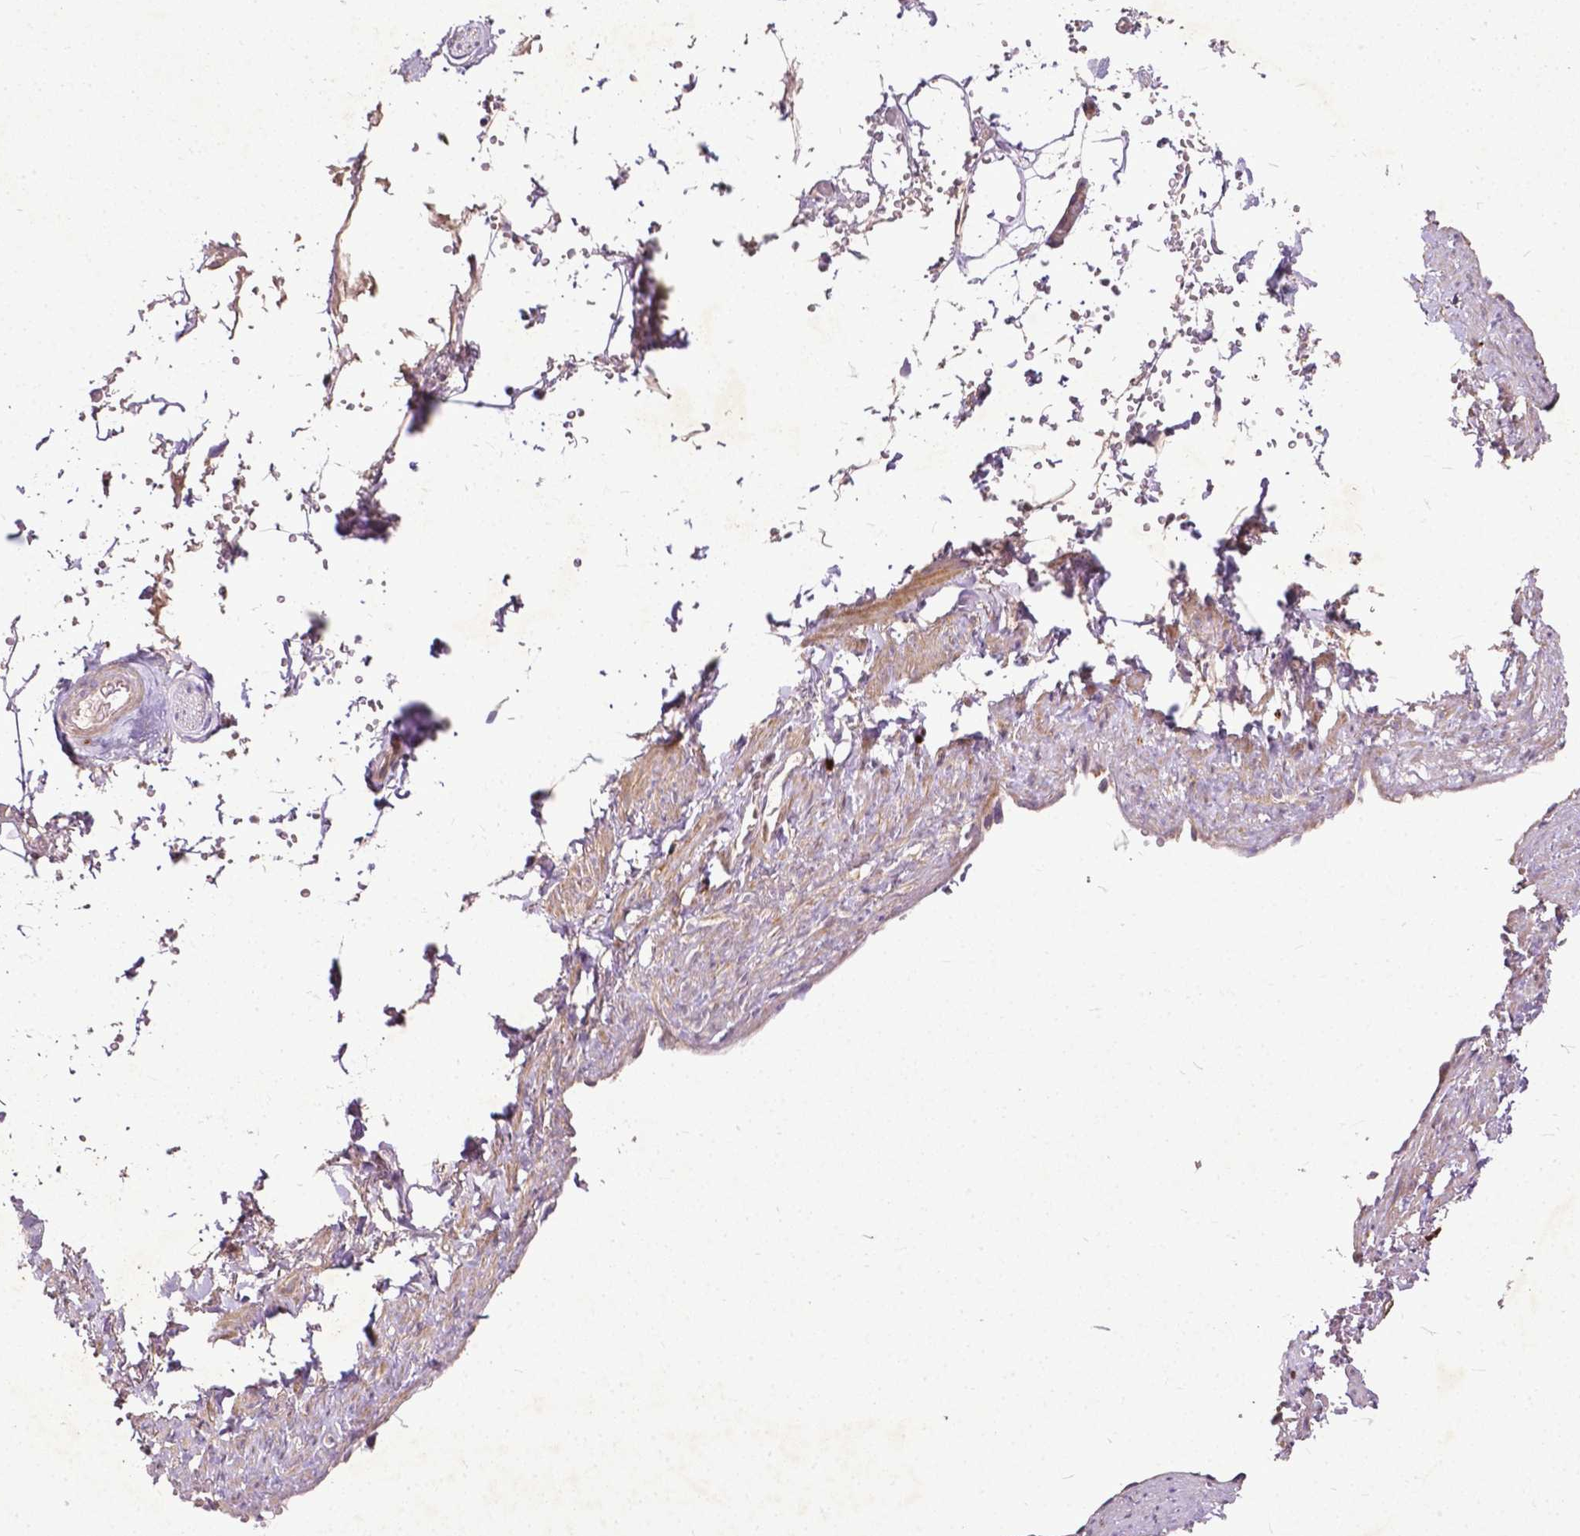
{"staining": {"intensity": "moderate", "quantity": ">75%", "location": "cytoplasmic/membranous"}, "tissue": "adipose tissue", "cell_type": "Adipocytes", "image_type": "normal", "snomed": [{"axis": "morphology", "description": "Normal tissue, NOS"}, {"axis": "topography", "description": "Prostate"}, {"axis": "topography", "description": "Peripheral nerve tissue"}], "caption": "Protein expression analysis of benign adipose tissue reveals moderate cytoplasmic/membranous expression in approximately >75% of adipocytes.", "gene": "PARP3", "patient": {"sex": "male", "age": 55}}